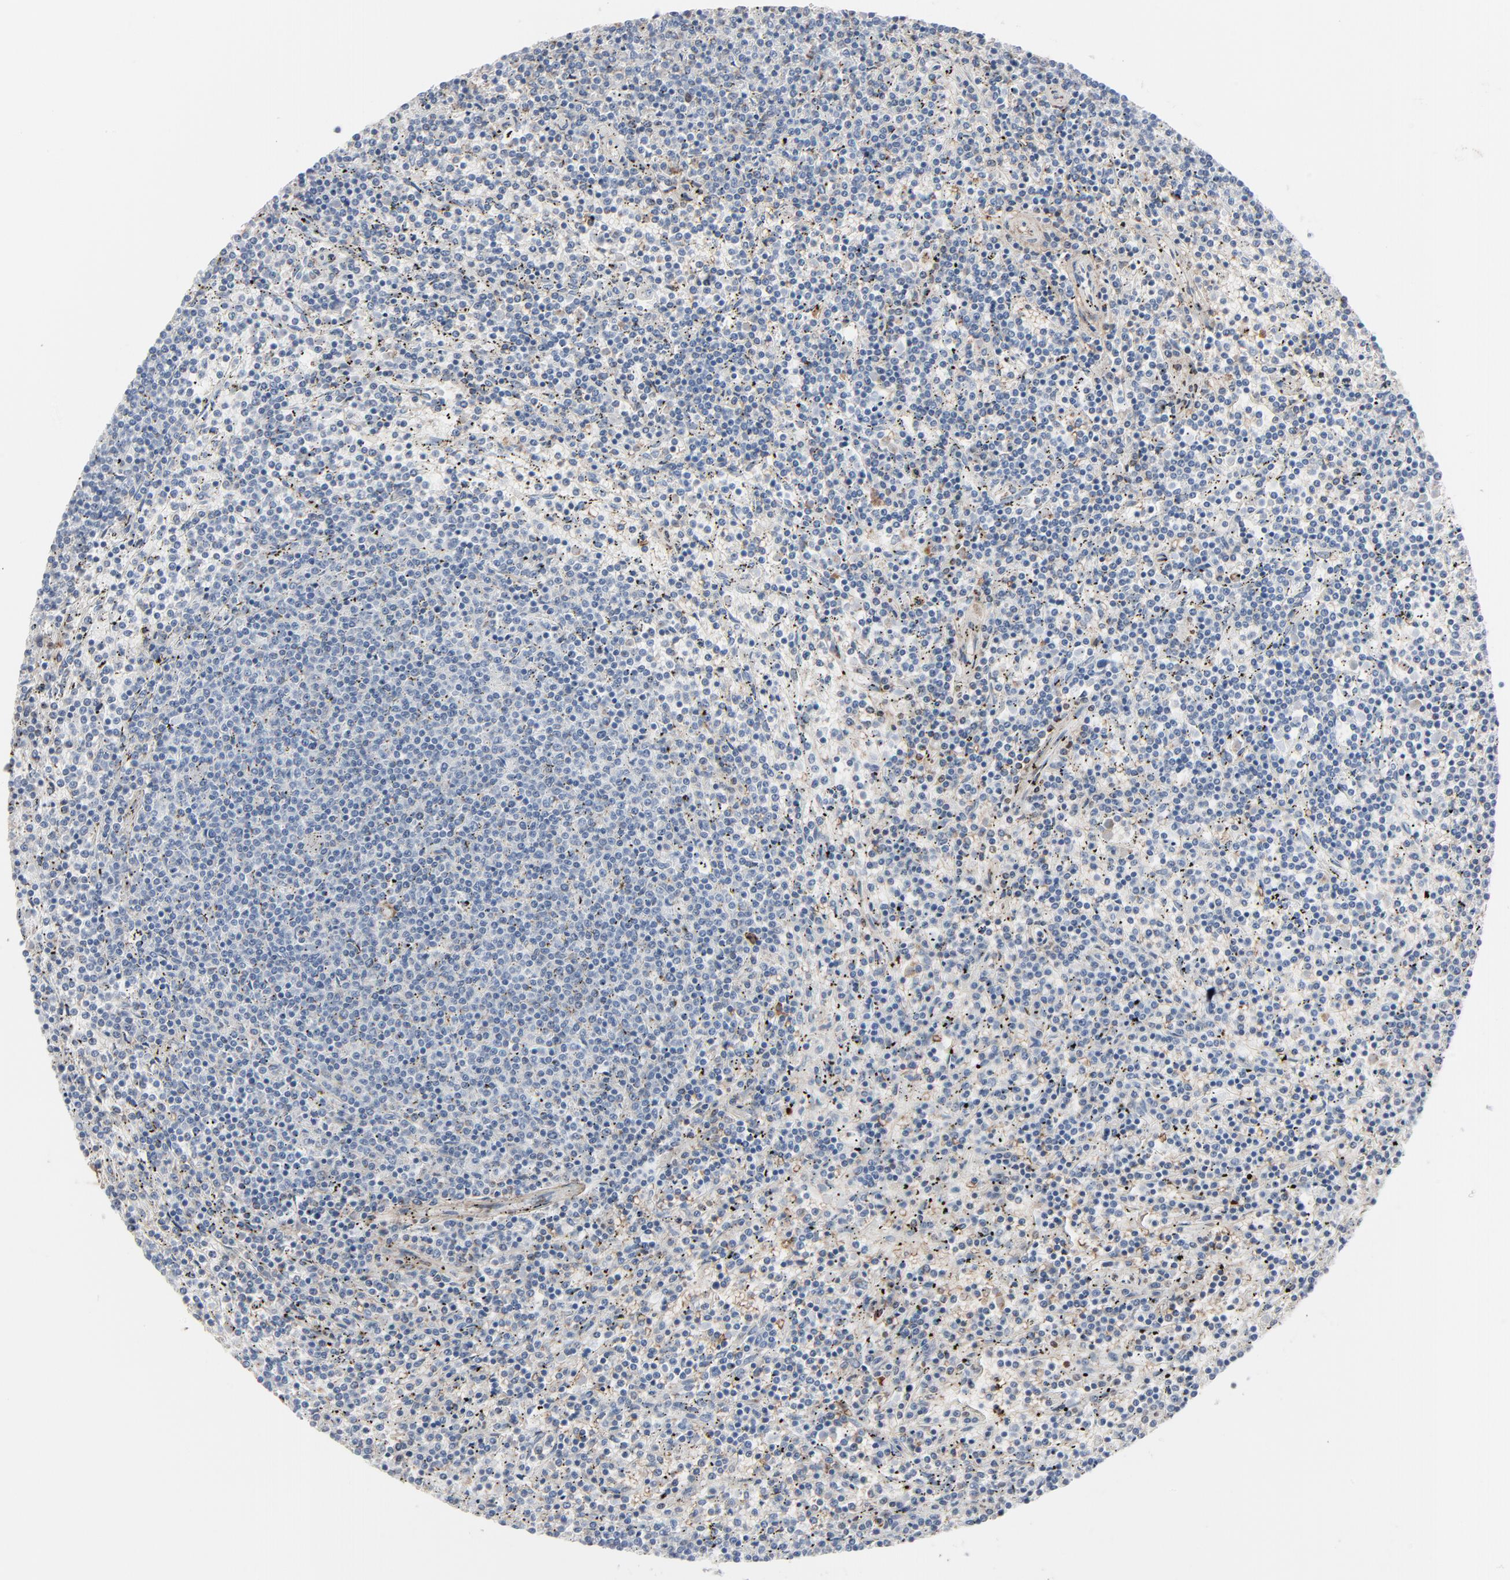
{"staining": {"intensity": "negative", "quantity": "none", "location": "none"}, "tissue": "lymphoma", "cell_type": "Tumor cells", "image_type": "cancer", "snomed": [{"axis": "morphology", "description": "Malignant lymphoma, non-Hodgkin's type, Low grade"}, {"axis": "topography", "description": "Spleen"}], "caption": "Human malignant lymphoma, non-Hodgkin's type (low-grade) stained for a protein using IHC shows no positivity in tumor cells.", "gene": "BGN", "patient": {"sex": "female", "age": 50}}